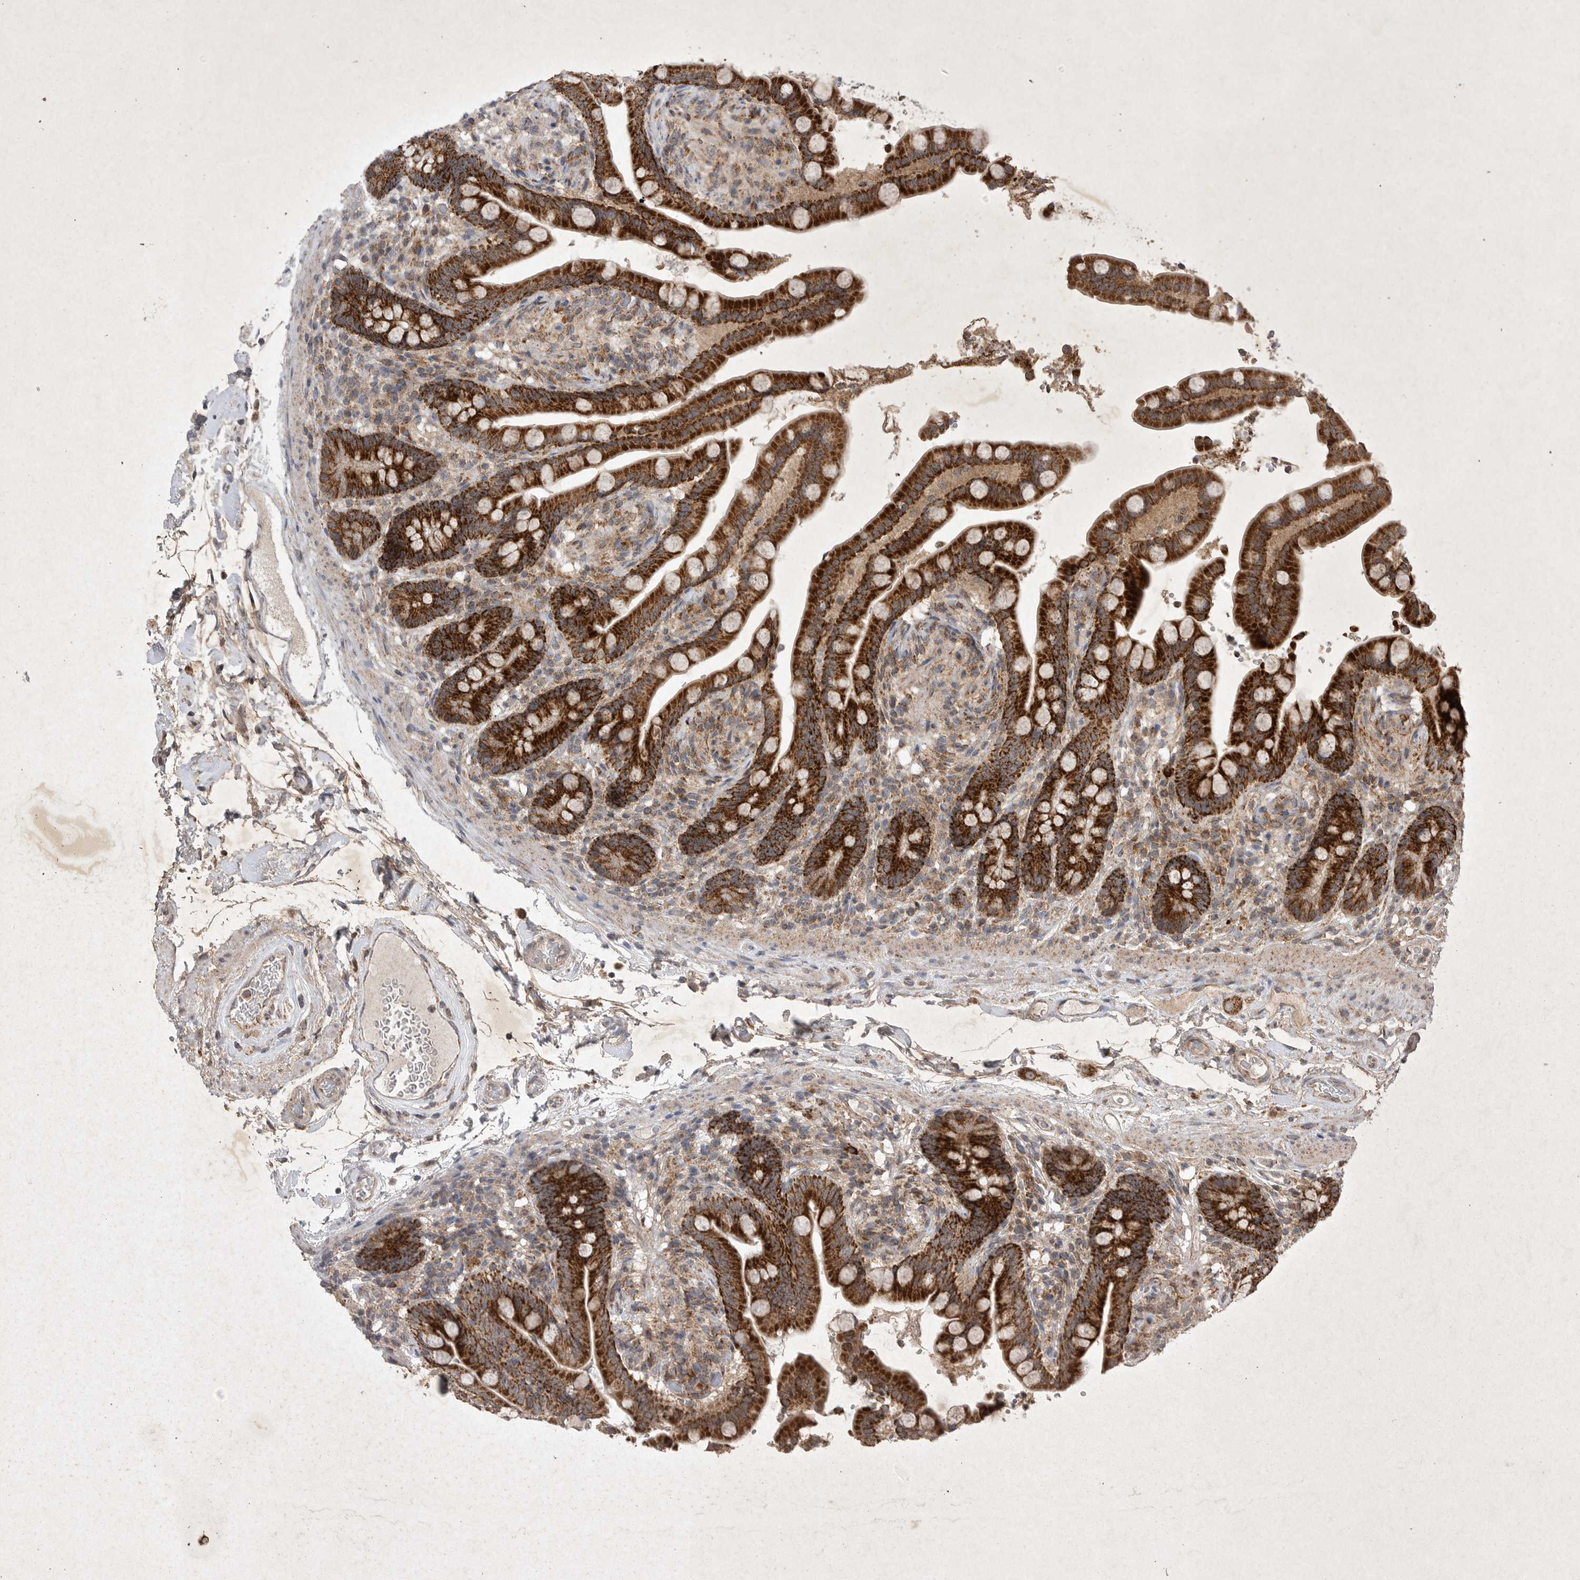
{"staining": {"intensity": "weak", "quantity": ">75%", "location": "cytoplasmic/membranous"}, "tissue": "colon", "cell_type": "Endothelial cells", "image_type": "normal", "snomed": [{"axis": "morphology", "description": "Normal tissue, NOS"}, {"axis": "topography", "description": "Smooth muscle"}, {"axis": "topography", "description": "Colon"}], "caption": "Endothelial cells reveal low levels of weak cytoplasmic/membranous staining in about >75% of cells in unremarkable colon.", "gene": "DDR1", "patient": {"sex": "male", "age": 73}}